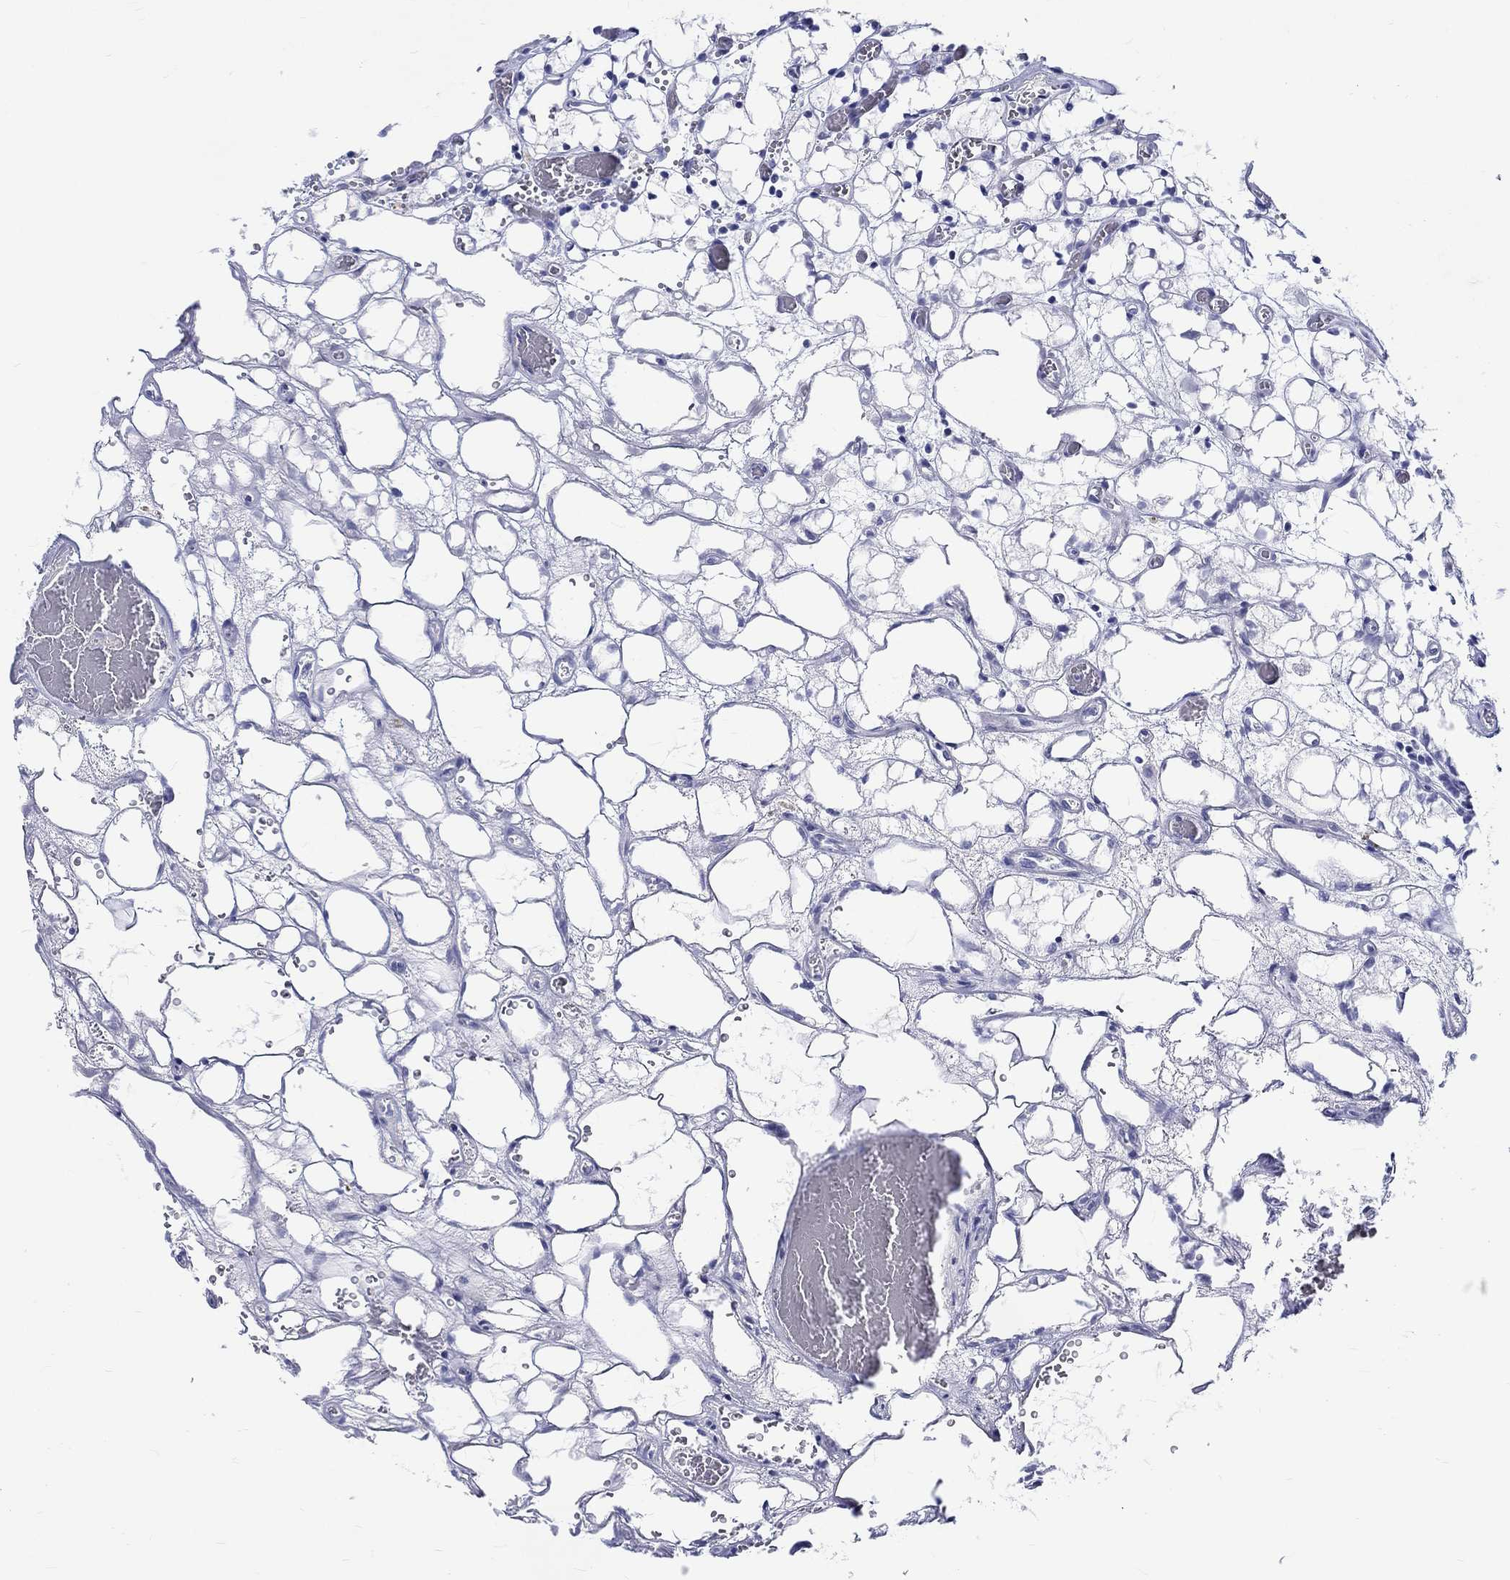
{"staining": {"intensity": "negative", "quantity": "none", "location": "none"}, "tissue": "renal cancer", "cell_type": "Tumor cells", "image_type": "cancer", "snomed": [{"axis": "morphology", "description": "Adenocarcinoma, NOS"}, {"axis": "topography", "description": "Kidney"}], "caption": "Renal adenocarcinoma was stained to show a protein in brown. There is no significant positivity in tumor cells.", "gene": "SH2D7", "patient": {"sex": "female", "age": 69}}